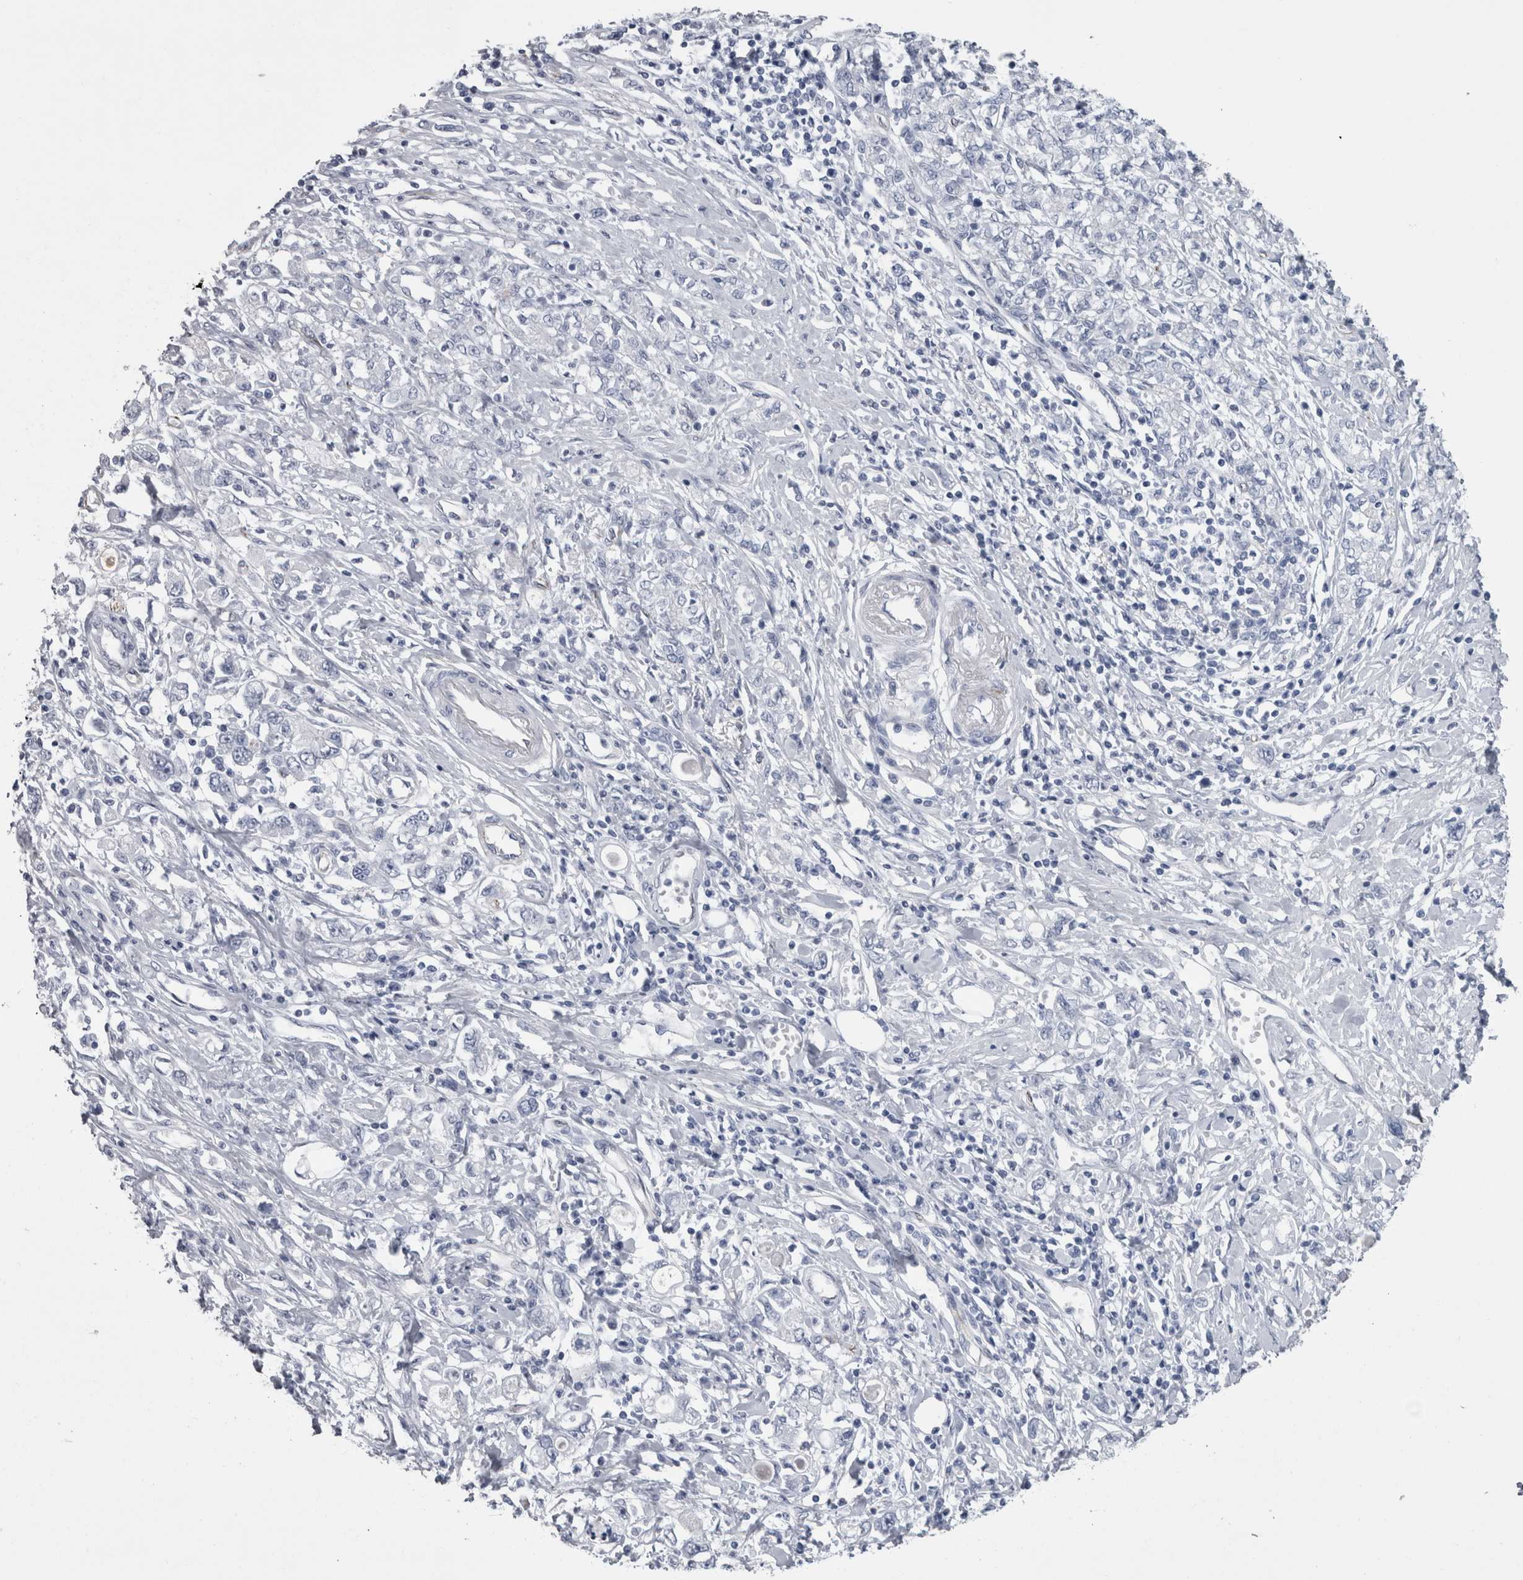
{"staining": {"intensity": "negative", "quantity": "none", "location": "none"}, "tissue": "stomach cancer", "cell_type": "Tumor cells", "image_type": "cancer", "snomed": [{"axis": "morphology", "description": "Adenocarcinoma, NOS"}, {"axis": "topography", "description": "Stomach"}], "caption": "A high-resolution micrograph shows immunohistochemistry (IHC) staining of stomach cancer (adenocarcinoma), which exhibits no significant expression in tumor cells.", "gene": "VWDE", "patient": {"sex": "female", "age": 76}}